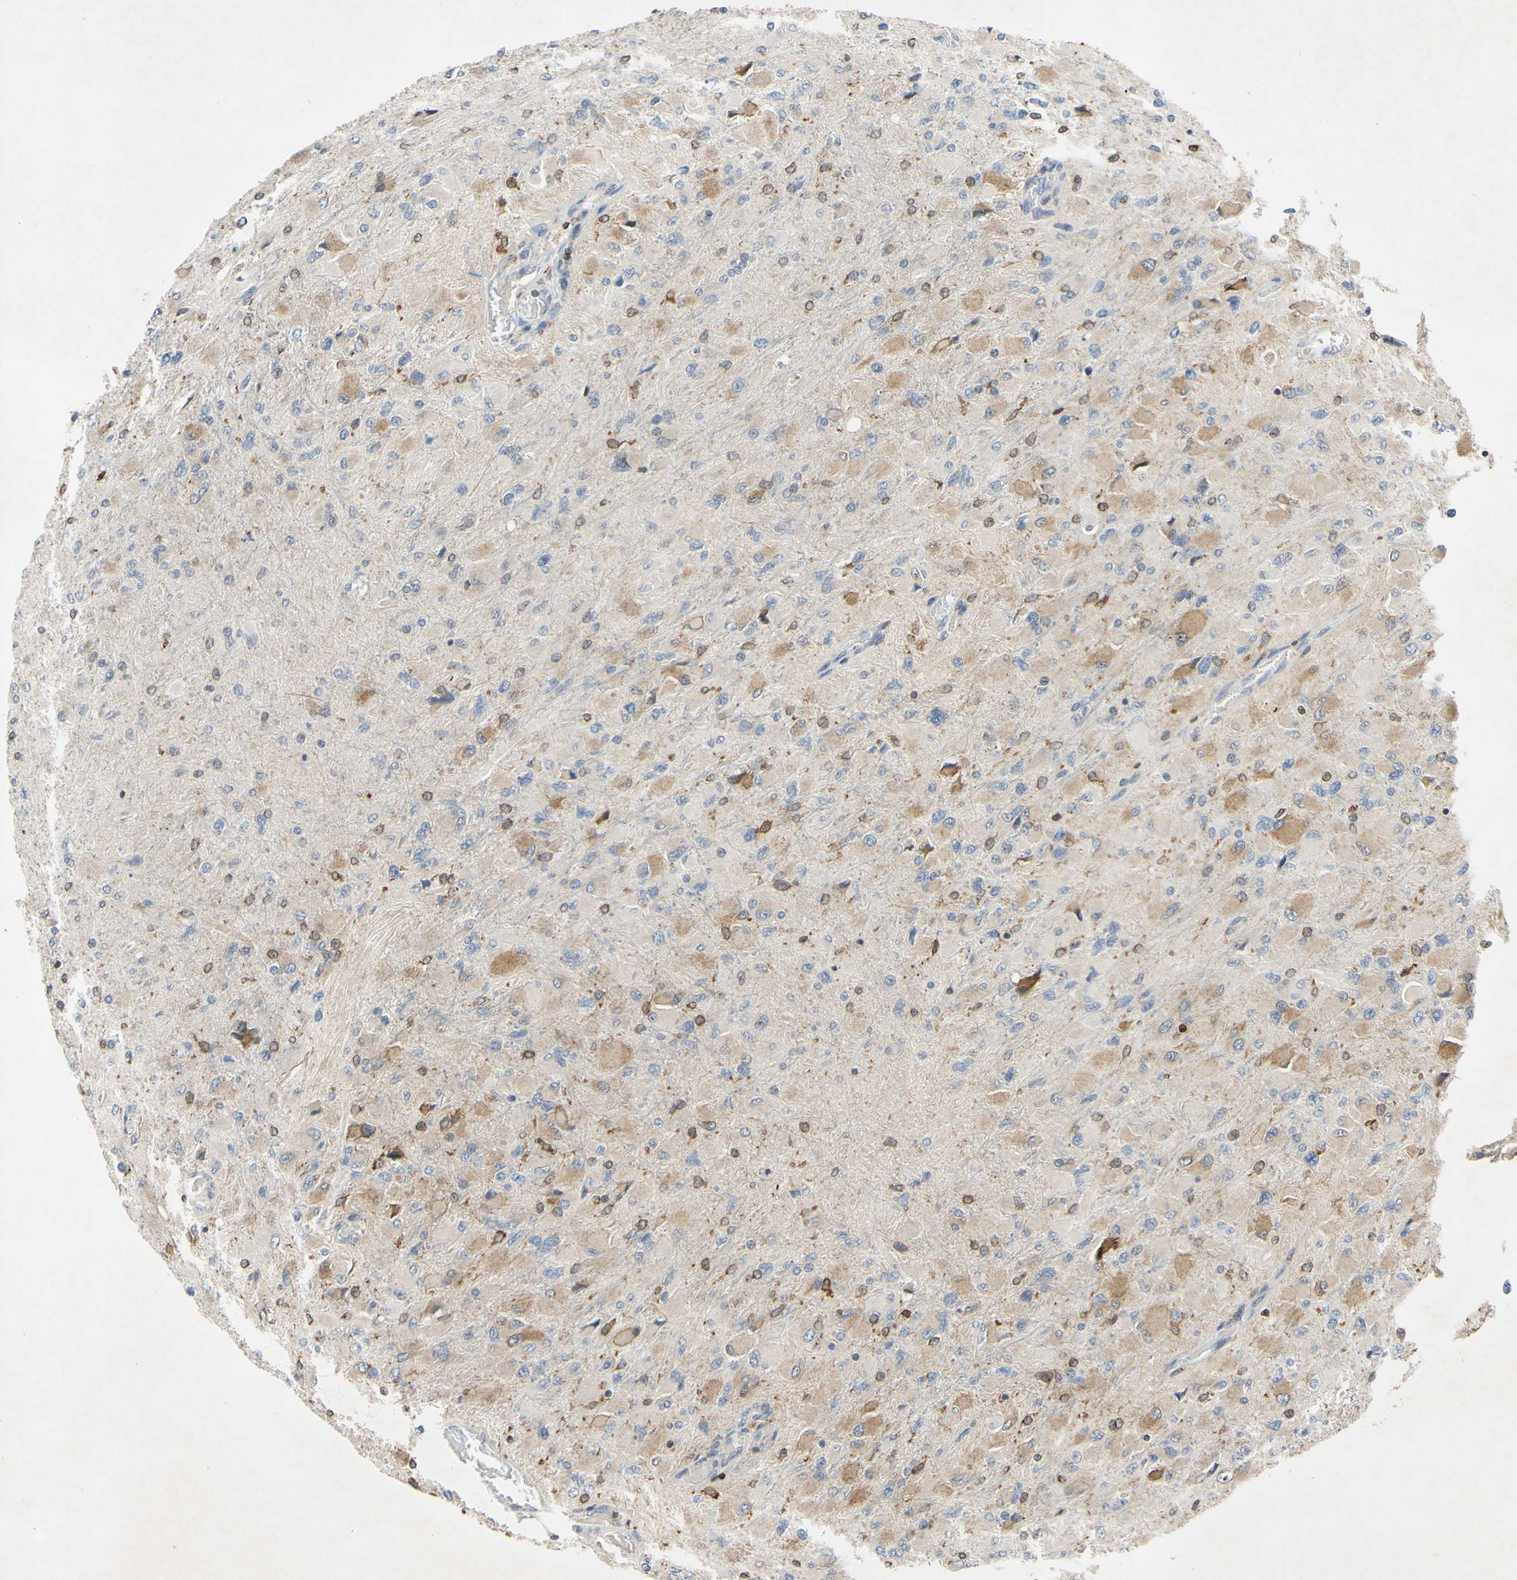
{"staining": {"intensity": "negative", "quantity": "none", "location": "none"}, "tissue": "glioma", "cell_type": "Tumor cells", "image_type": "cancer", "snomed": [{"axis": "morphology", "description": "Glioma, malignant, High grade"}, {"axis": "topography", "description": "Cerebral cortex"}], "caption": "Tumor cells are negative for protein expression in human glioma. (Immunohistochemistry (ihc), brightfield microscopy, high magnification).", "gene": "PLXNA2", "patient": {"sex": "female", "age": 36}}